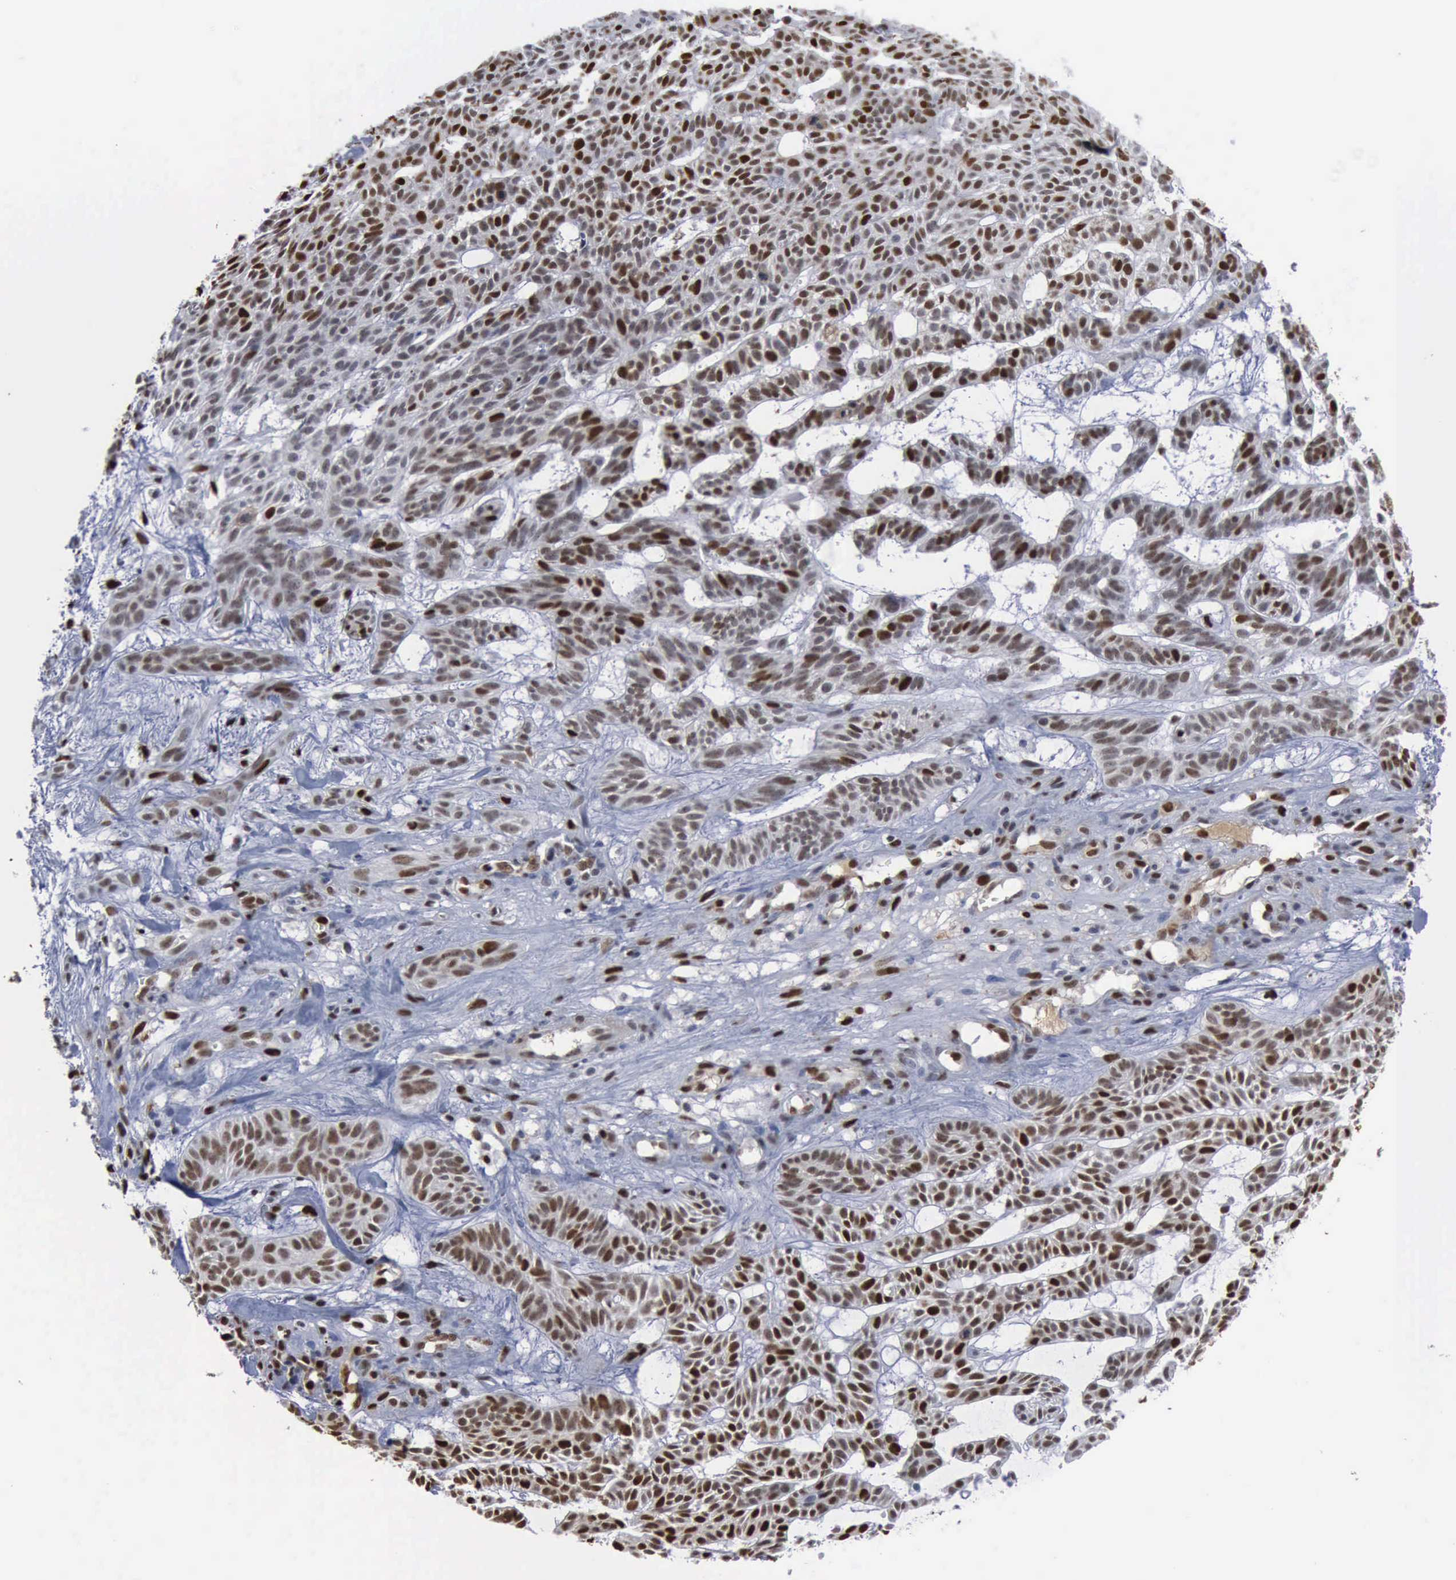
{"staining": {"intensity": "moderate", "quantity": ">75%", "location": "nuclear"}, "tissue": "skin cancer", "cell_type": "Tumor cells", "image_type": "cancer", "snomed": [{"axis": "morphology", "description": "Basal cell carcinoma"}, {"axis": "topography", "description": "Skin"}], "caption": "Human skin cancer (basal cell carcinoma) stained with a brown dye exhibits moderate nuclear positive positivity in approximately >75% of tumor cells.", "gene": "PCNA", "patient": {"sex": "male", "age": 75}}